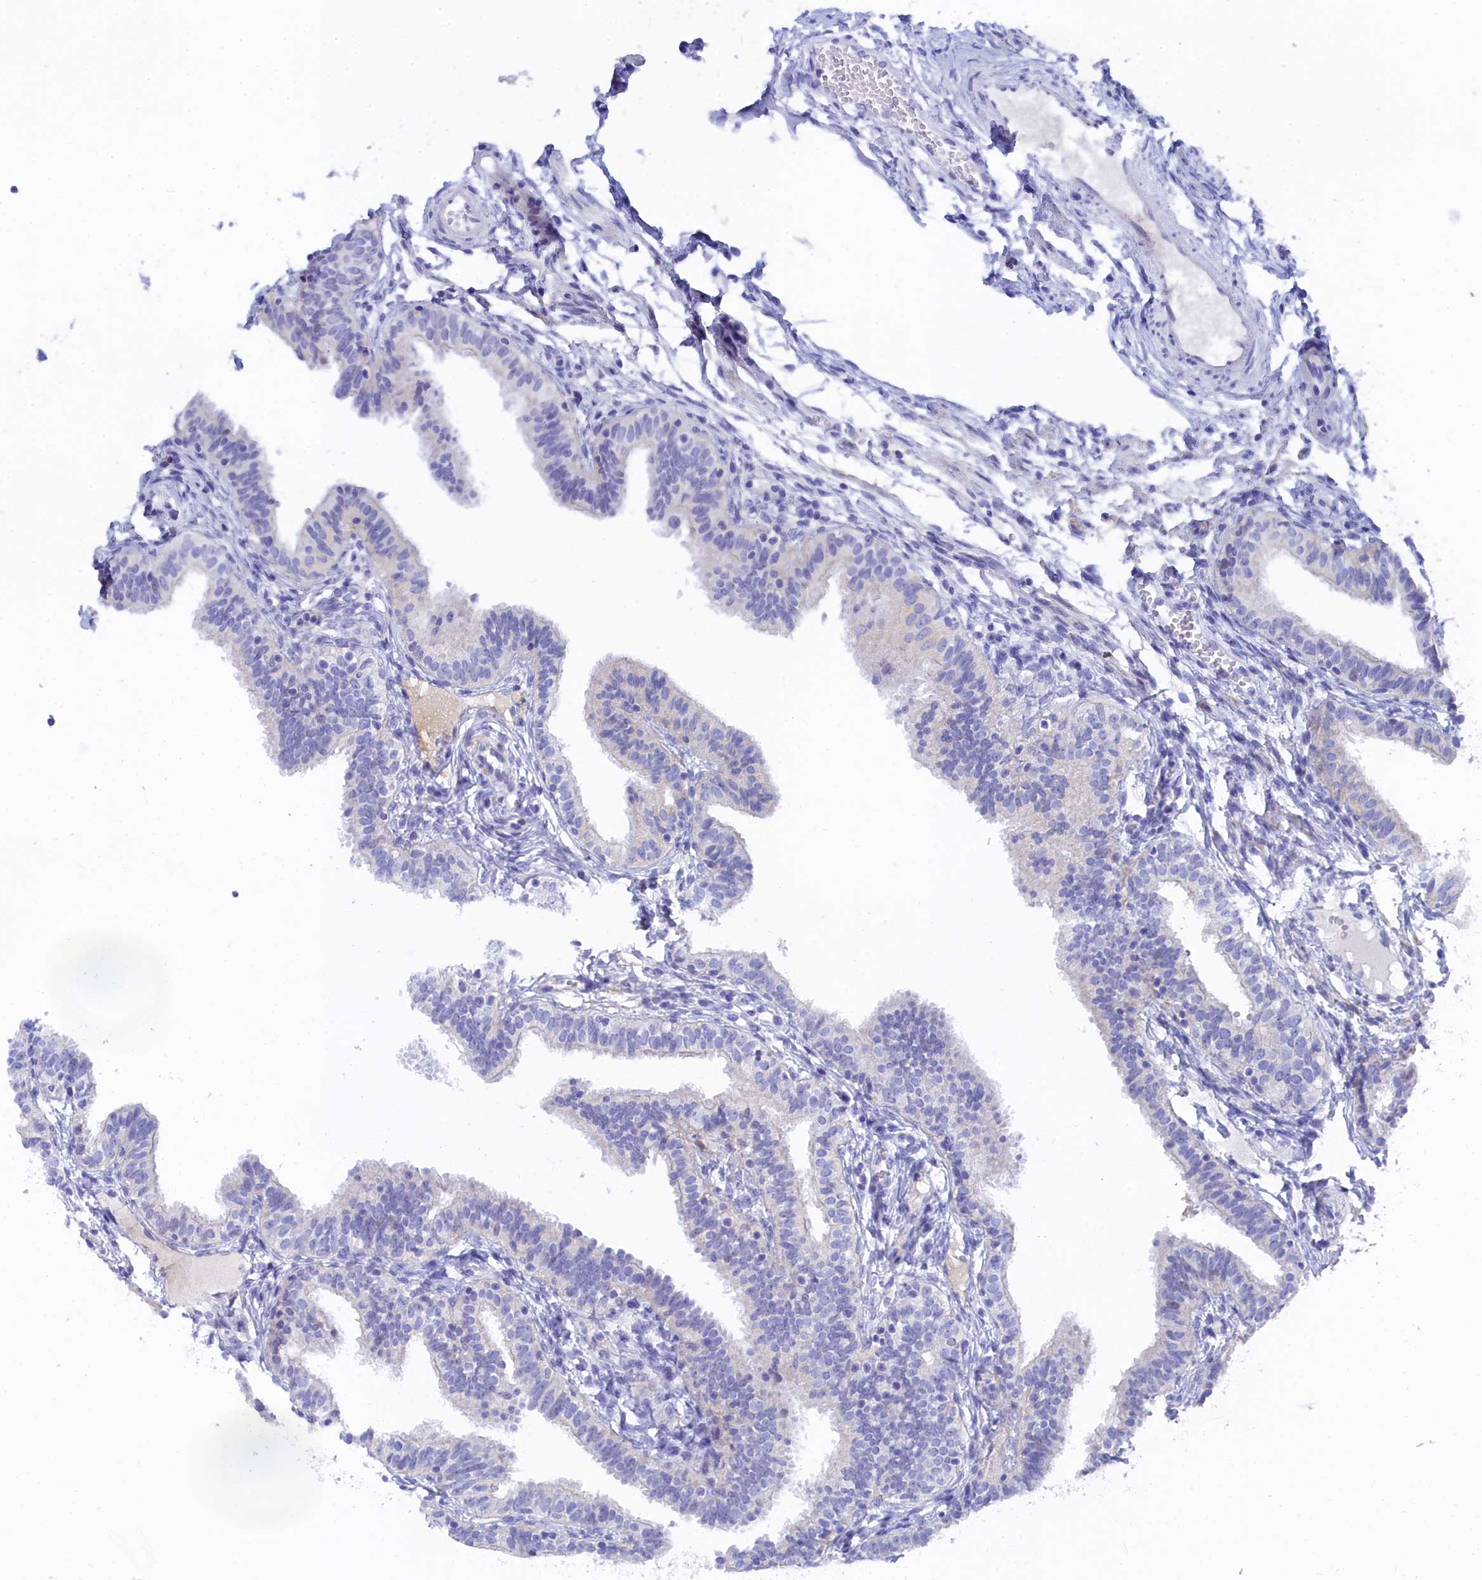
{"staining": {"intensity": "negative", "quantity": "none", "location": "none"}, "tissue": "fallopian tube", "cell_type": "Glandular cells", "image_type": "normal", "snomed": [{"axis": "morphology", "description": "Normal tissue, NOS"}, {"axis": "topography", "description": "Fallopian tube"}], "caption": "Immunohistochemistry (IHC) photomicrograph of benign fallopian tube: fallopian tube stained with DAB (3,3'-diaminobenzidine) demonstrates no significant protein expression in glandular cells.", "gene": "TRIM10", "patient": {"sex": "female", "age": 35}}